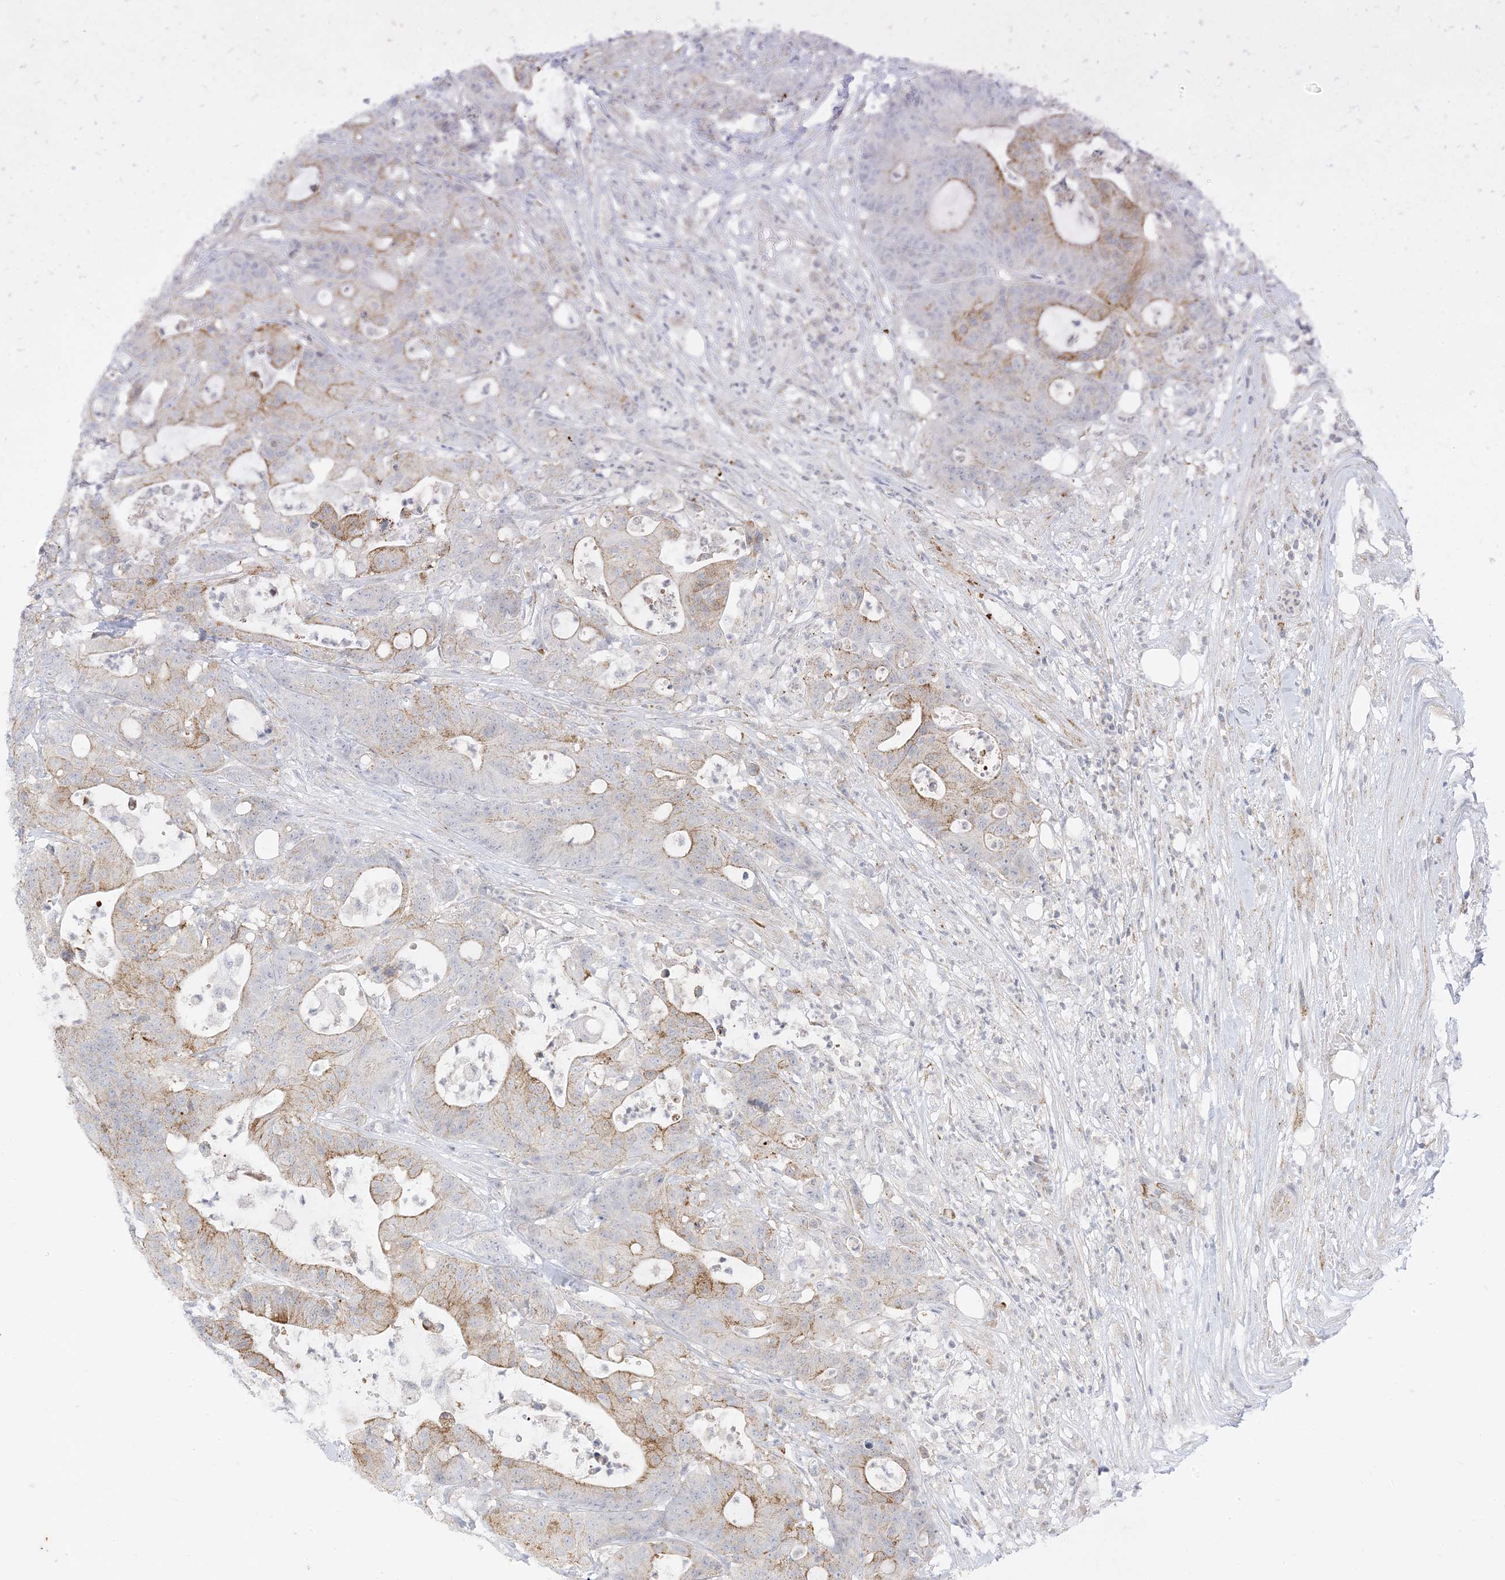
{"staining": {"intensity": "weak", "quantity": "25%-75%", "location": "cytoplasmic/membranous"}, "tissue": "colorectal cancer", "cell_type": "Tumor cells", "image_type": "cancer", "snomed": [{"axis": "morphology", "description": "Adenocarcinoma, NOS"}, {"axis": "topography", "description": "Colon"}], "caption": "This is a photomicrograph of immunohistochemistry (IHC) staining of colorectal cancer, which shows weak positivity in the cytoplasmic/membranous of tumor cells.", "gene": "RAC1", "patient": {"sex": "female", "age": 84}}